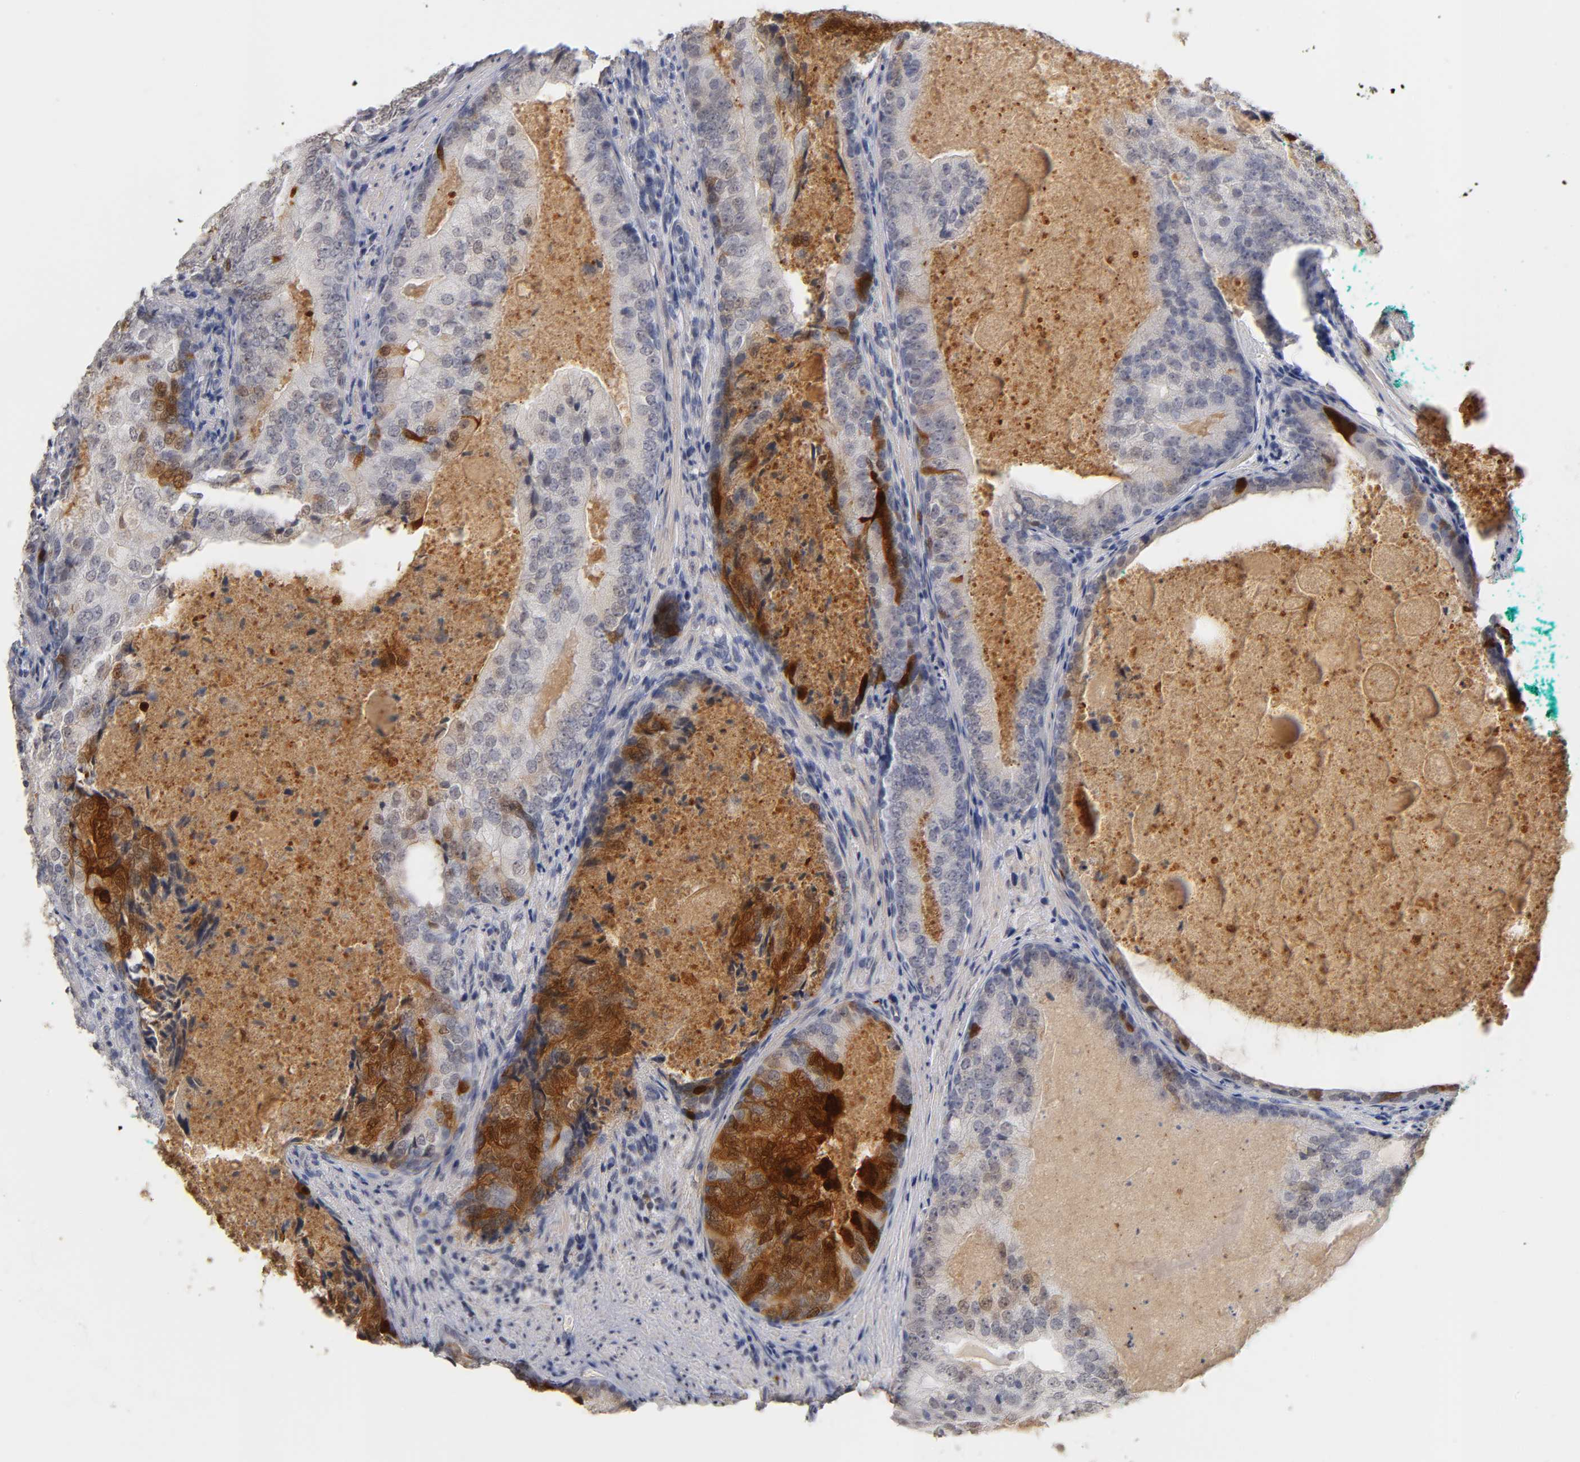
{"staining": {"intensity": "strong", "quantity": "<25%", "location": "cytoplasmic/membranous,nuclear"}, "tissue": "prostate cancer", "cell_type": "Tumor cells", "image_type": "cancer", "snomed": [{"axis": "morphology", "description": "Adenocarcinoma, High grade"}, {"axis": "topography", "description": "Prostate"}], "caption": "Human prostate cancer (adenocarcinoma (high-grade)) stained with a brown dye reveals strong cytoplasmic/membranous and nuclear positive staining in approximately <25% of tumor cells.", "gene": "CRABP2", "patient": {"sex": "male", "age": 66}}